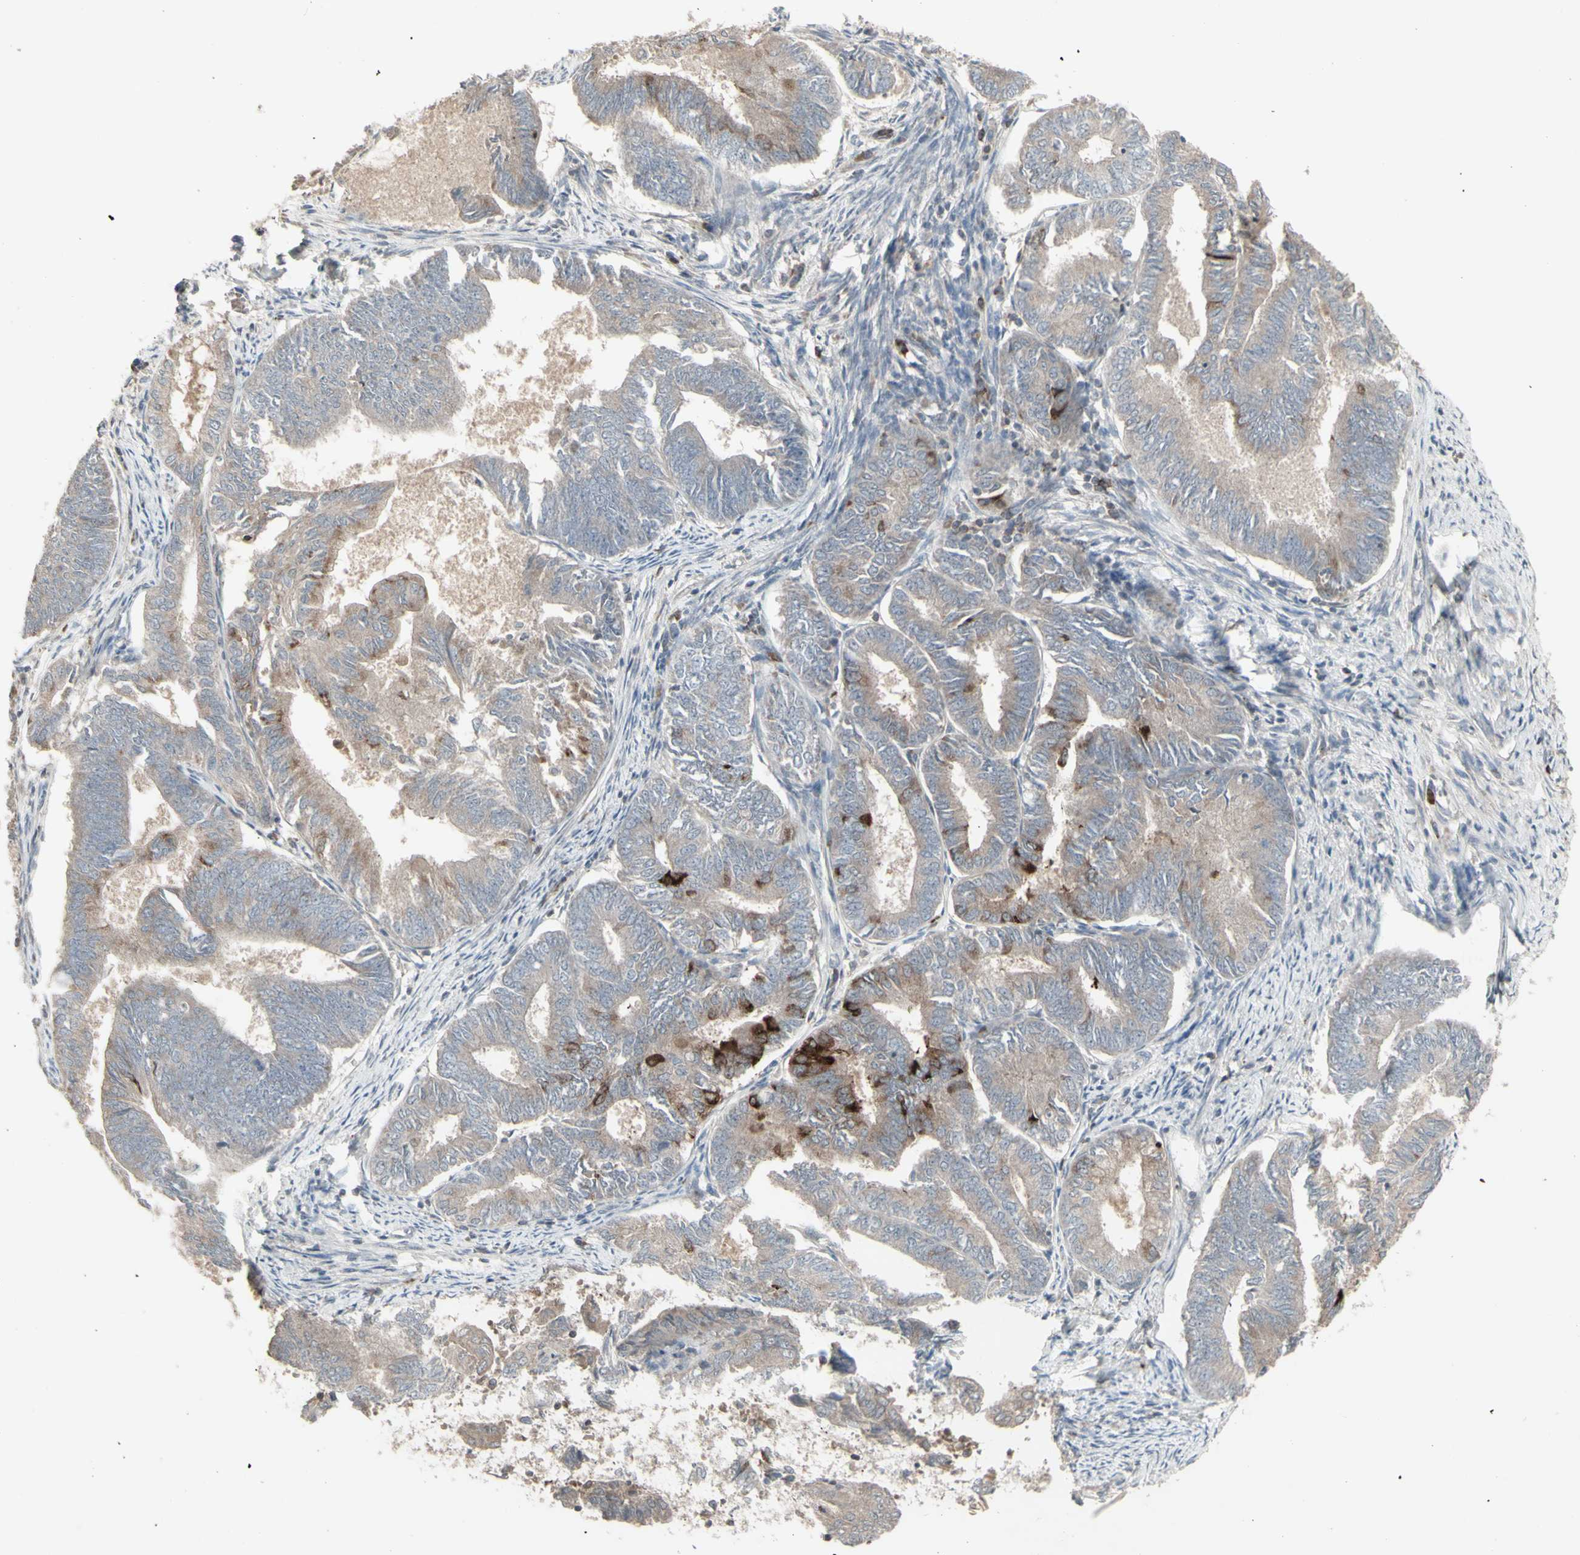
{"staining": {"intensity": "moderate", "quantity": "<25%", "location": "cytoplasmic/membranous"}, "tissue": "endometrial cancer", "cell_type": "Tumor cells", "image_type": "cancer", "snomed": [{"axis": "morphology", "description": "Adenocarcinoma, NOS"}, {"axis": "topography", "description": "Endometrium"}], "caption": "A histopathology image showing moderate cytoplasmic/membranous staining in approximately <25% of tumor cells in endometrial cancer, as visualized by brown immunohistochemical staining.", "gene": "CSK", "patient": {"sex": "female", "age": 86}}